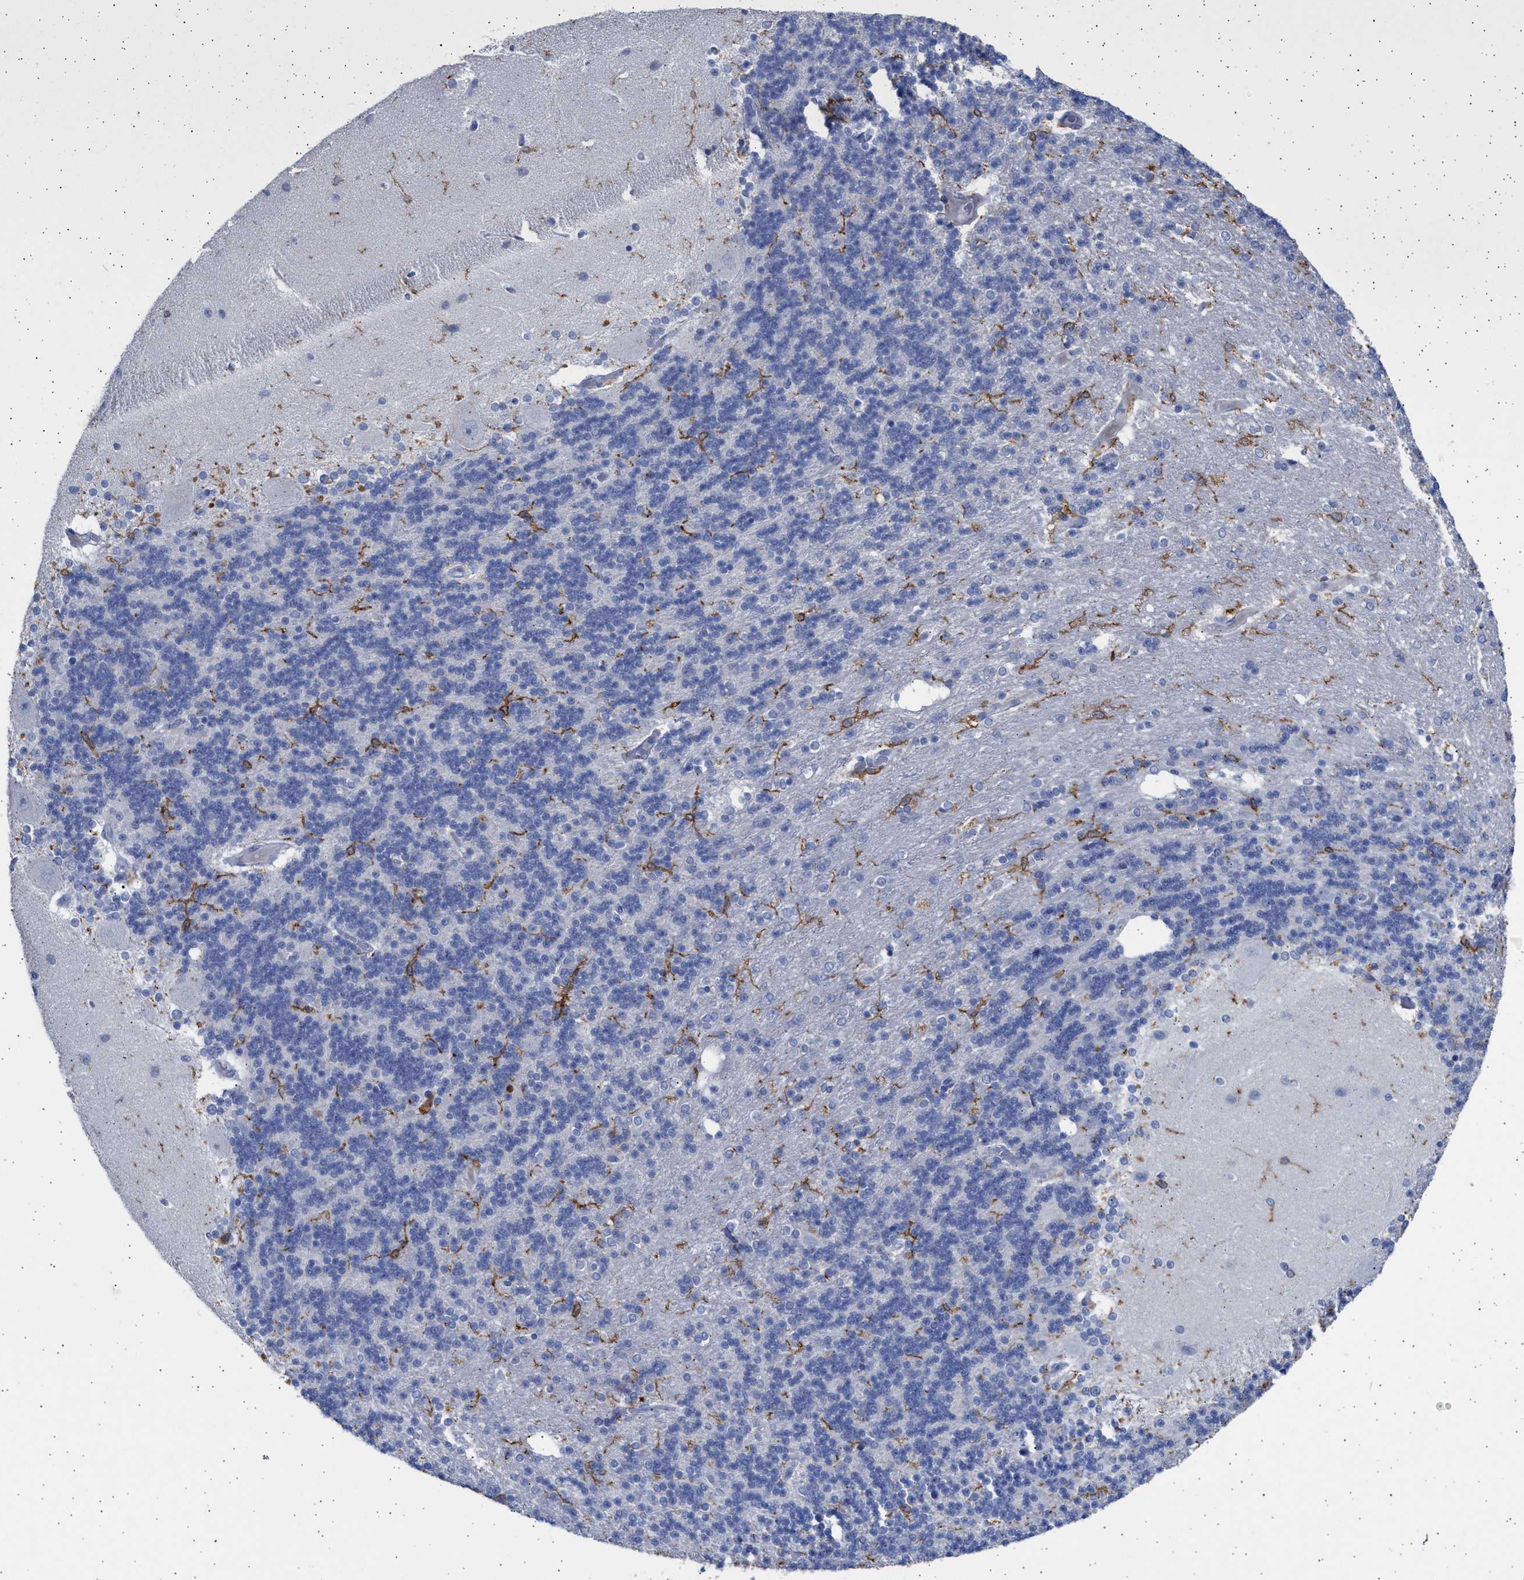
{"staining": {"intensity": "moderate", "quantity": "<25%", "location": "cytoplasmic/membranous"}, "tissue": "cerebellum", "cell_type": "Cells in granular layer", "image_type": "normal", "snomed": [{"axis": "morphology", "description": "Normal tissue, NOS"}, {"axis": "topography", "description": "Cerebellum"}], "caption": "Immunohistochemistry of normal cerebellum demonstrates low levels of moderate cytoplasmic/membranous positivity in about <25% of cells in granular layer. Using DAB (brown) and hematoxylin (blue) stains, captured at high magnification using brightfield microscopy.", "gene": "FCER1A", "patient": {"sex": "female", "age": 54}}